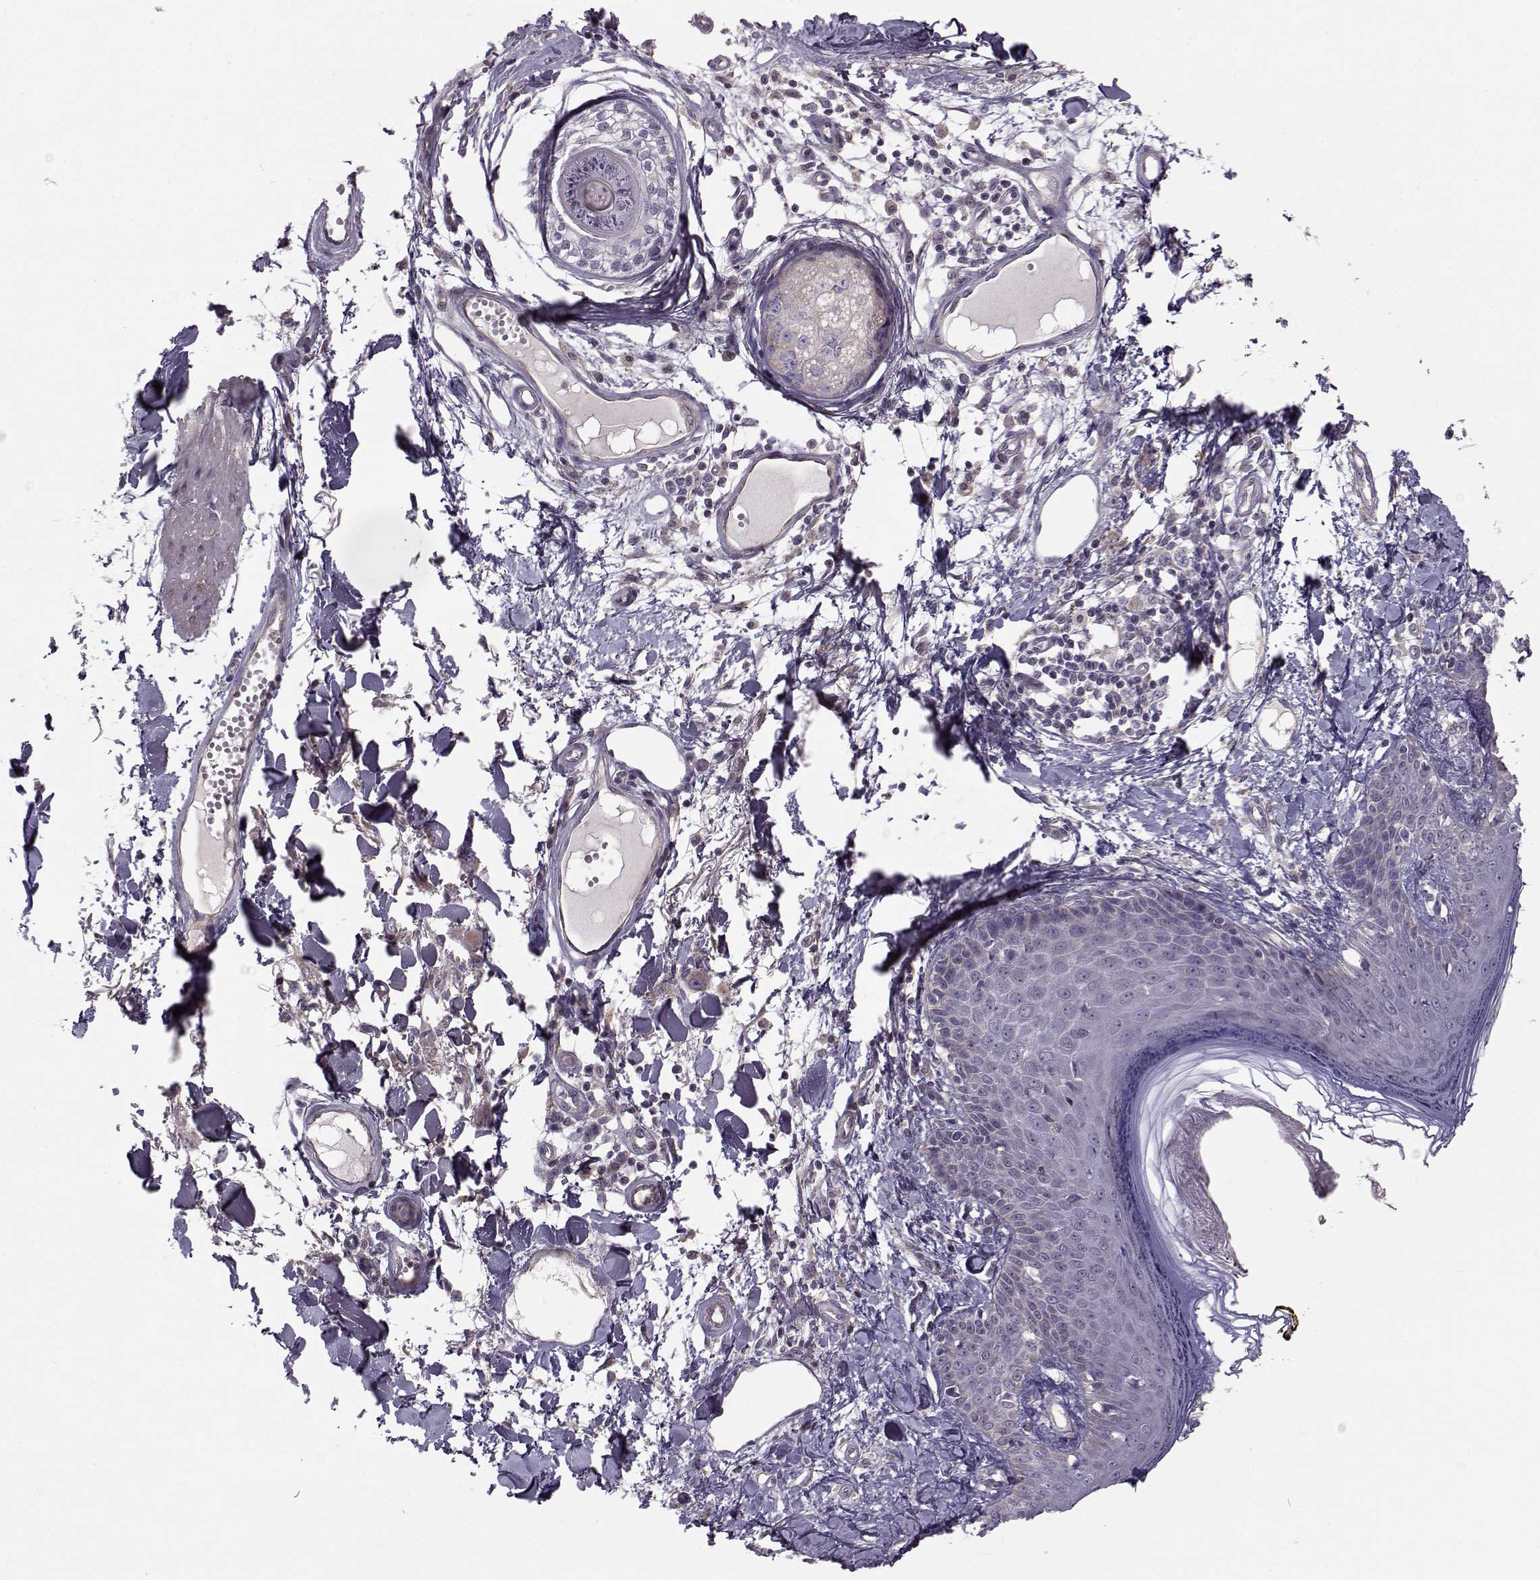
{"staining": {"intensity": "negative", "quantity": "none", "location": "none"}, "tissue": "skin", "cell_type": "Fibroblasts", "image_type": "normal", "snomed": [{"axis": "morphology", "description": "Normal tissue, NOS"}, {"axis": "topography", "description": "Skin"}], "caption": "This is an immunohistochemistry (IHC) image of unremarkable skin. There is no positivity in fibroblasts.", "gene": "PEX5L", "patient": {"sex": "male", "age": 76}}